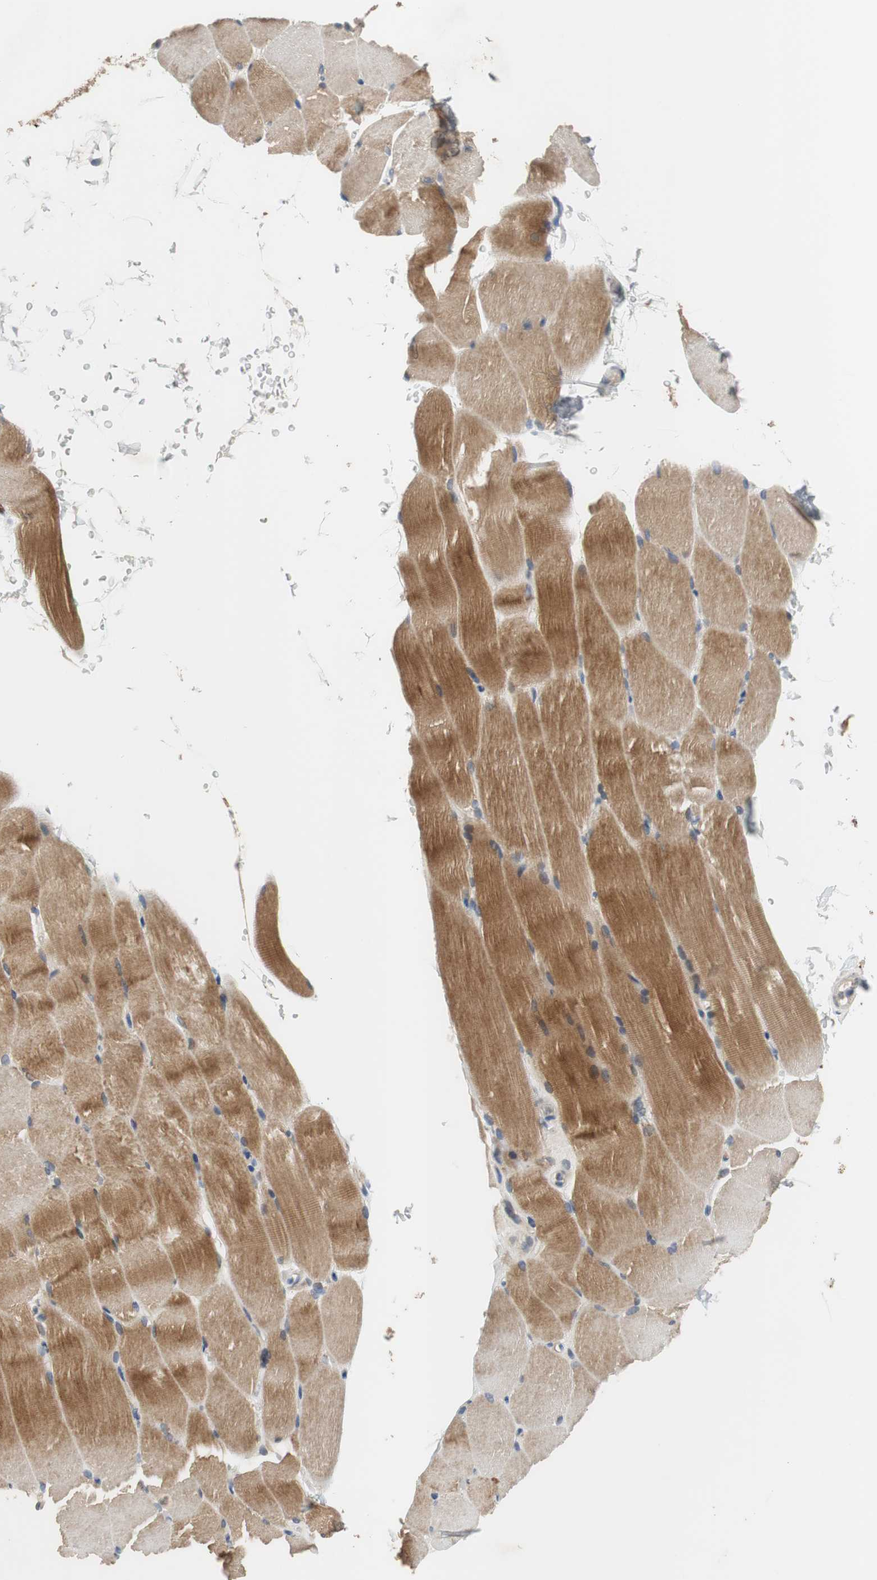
{"staining": {"intensity": "moderate", "quantity": ">75%", "location": "cytoplasmic/membranous"}, "tissue": "skeletal muscle", "cell_type": "Myocytes", "image_type": "normal", "snomed": [{"axis": "morphology", "description": "Normal tissue, NOS"}, {"axis": "topography", "description": "Skeletal muscle"}, {"axis": "topography", "description": "Parathyroid gland"}], "caption": "DAB (3,3'-diaminobenzidine) immunohistochemical staining of benign human skeletal muscle demonstrates moderate cytoplasmic/membranous protein positivity in approximately >75% of myocytes. (Brightfield microscopy of DAB IHC at high magnification).", "gene": "COL12A1", "patient": {"sex": "female", "age": 37}}